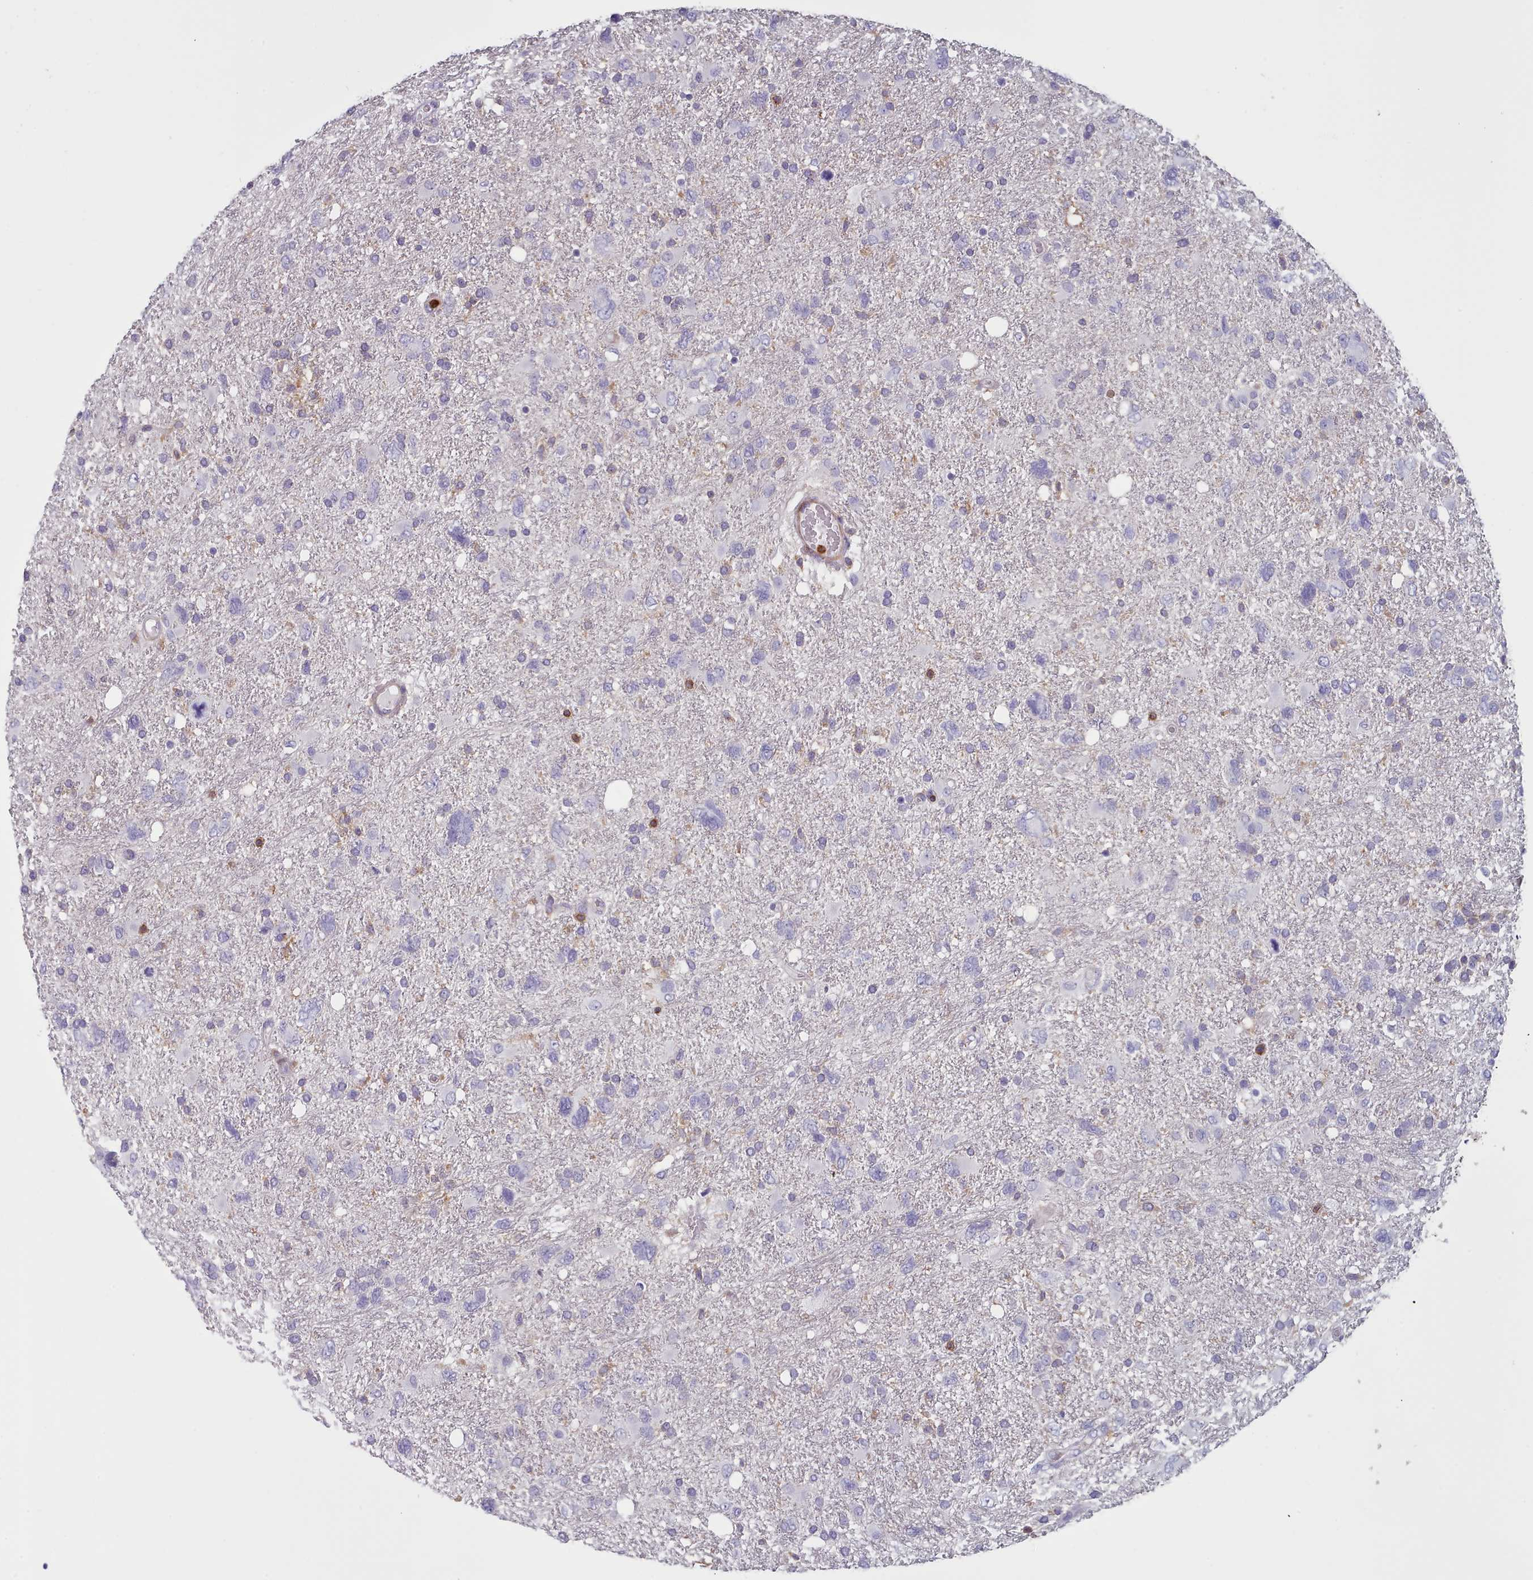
{"staining": {"intensity": "negative", "quantity": "none", "location": "none"}, "tissue": "glioma", "cell_type": "Tumor cells", "image_type": "cancer", "snomed": [{"axis": "morphology", "description": "Glioma, malignant, High grade"}, {"axis": "topography", "description": "Brain"}], "caption": "IHC photomicrograph of glioma stained for a protein (brown), which exhibits no staining in tumor cells. The staining is performed using DAB (3,3'-diaminobenzidine) brown chromogen with nuclei counter-stained in using hematoxylin.", "gene": "RAC2", "patient": {"sex": "male", "age": 61}}